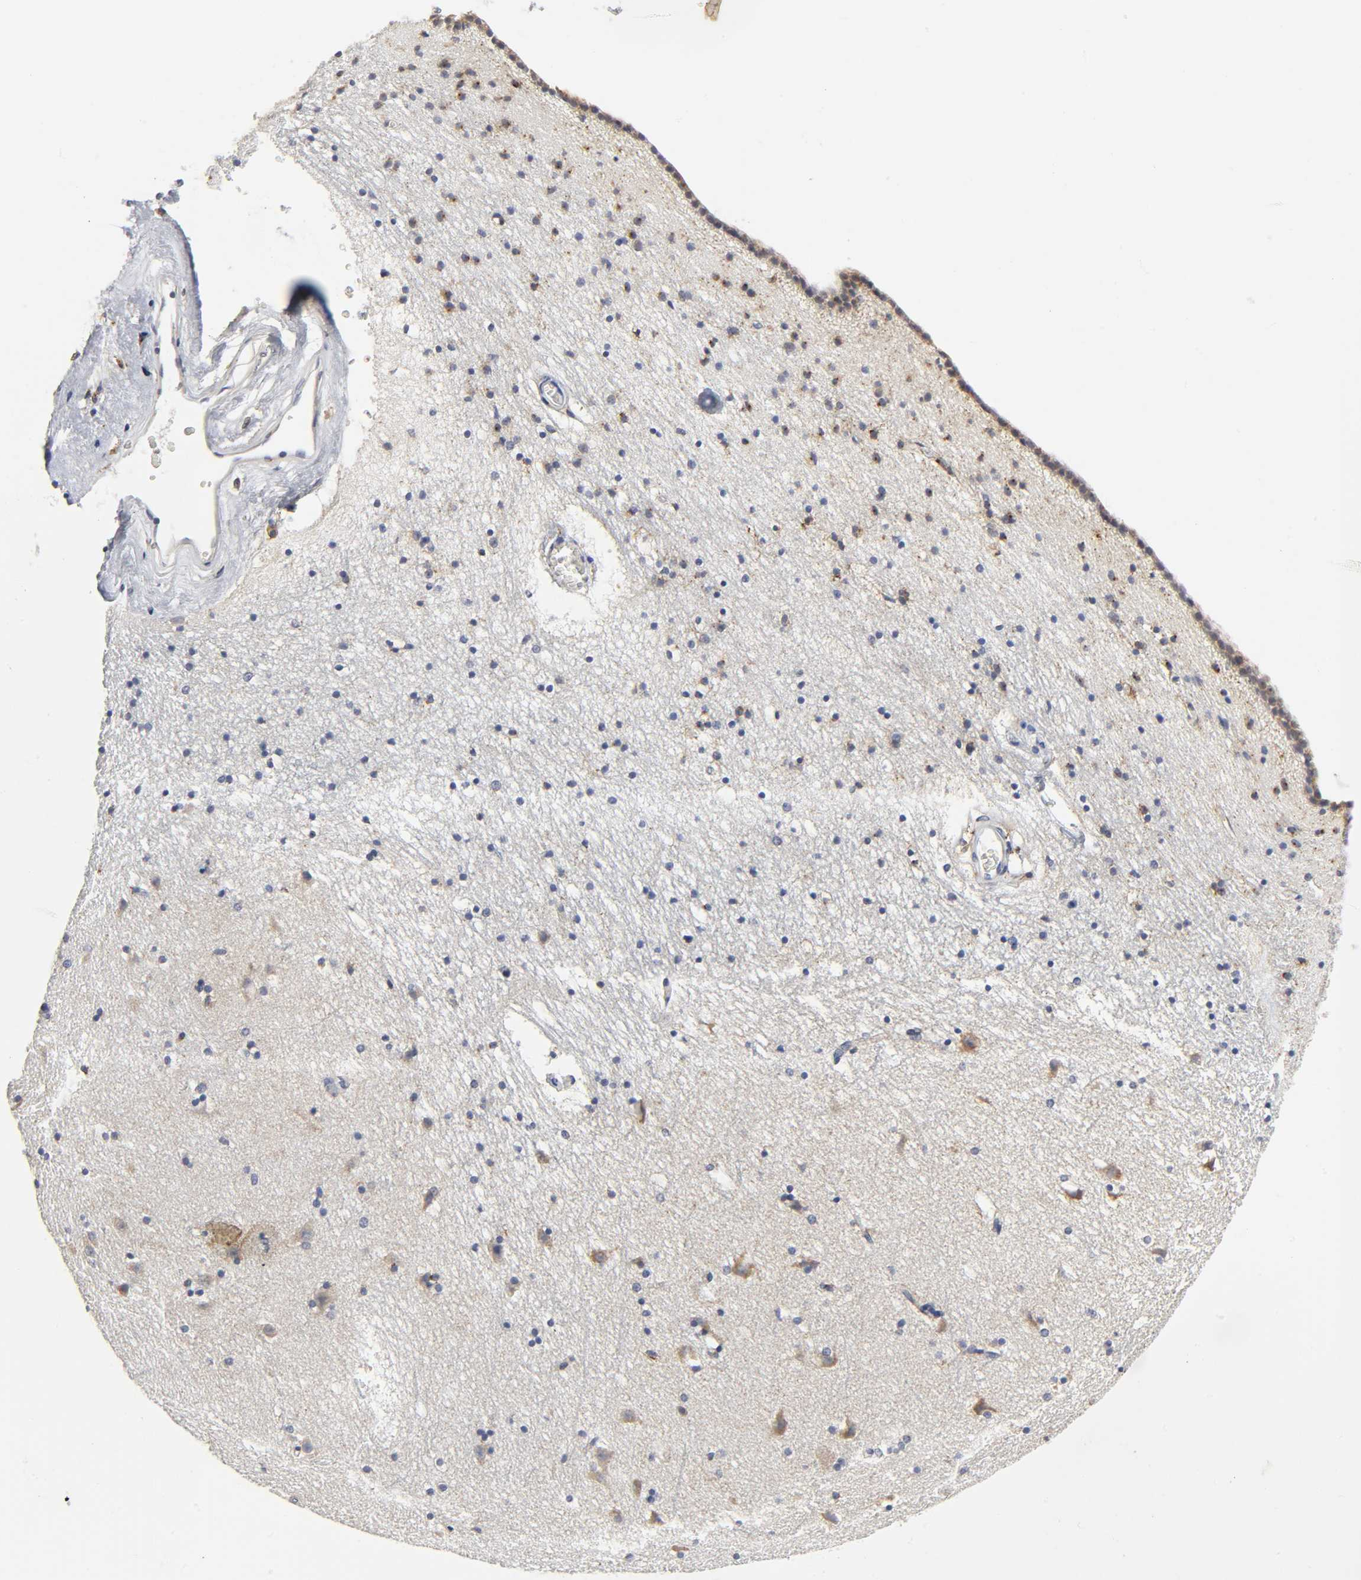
{"staining": {"intensity": "negative", "quantity": "none", "location": "none"}, "tissue": "caudate", "cell_type": "Glial cells", "image_type": "normal", "snomed": [{"axis": "morphology", "description": "Normal tissue, NOS"}, {"axis": "topography", "description": "Lateral ventricle wall"}], "caption": "Normal caudate was stained to show a protein in brown. There is no significant staining in glial cells. Brightfield microscopy of immunohistochemistry stained with DAB (brown) and hematoxylin (blue), captured at high magnification.", "gene": "LRP1", "patient": {"sex": "male", "age": 45}}